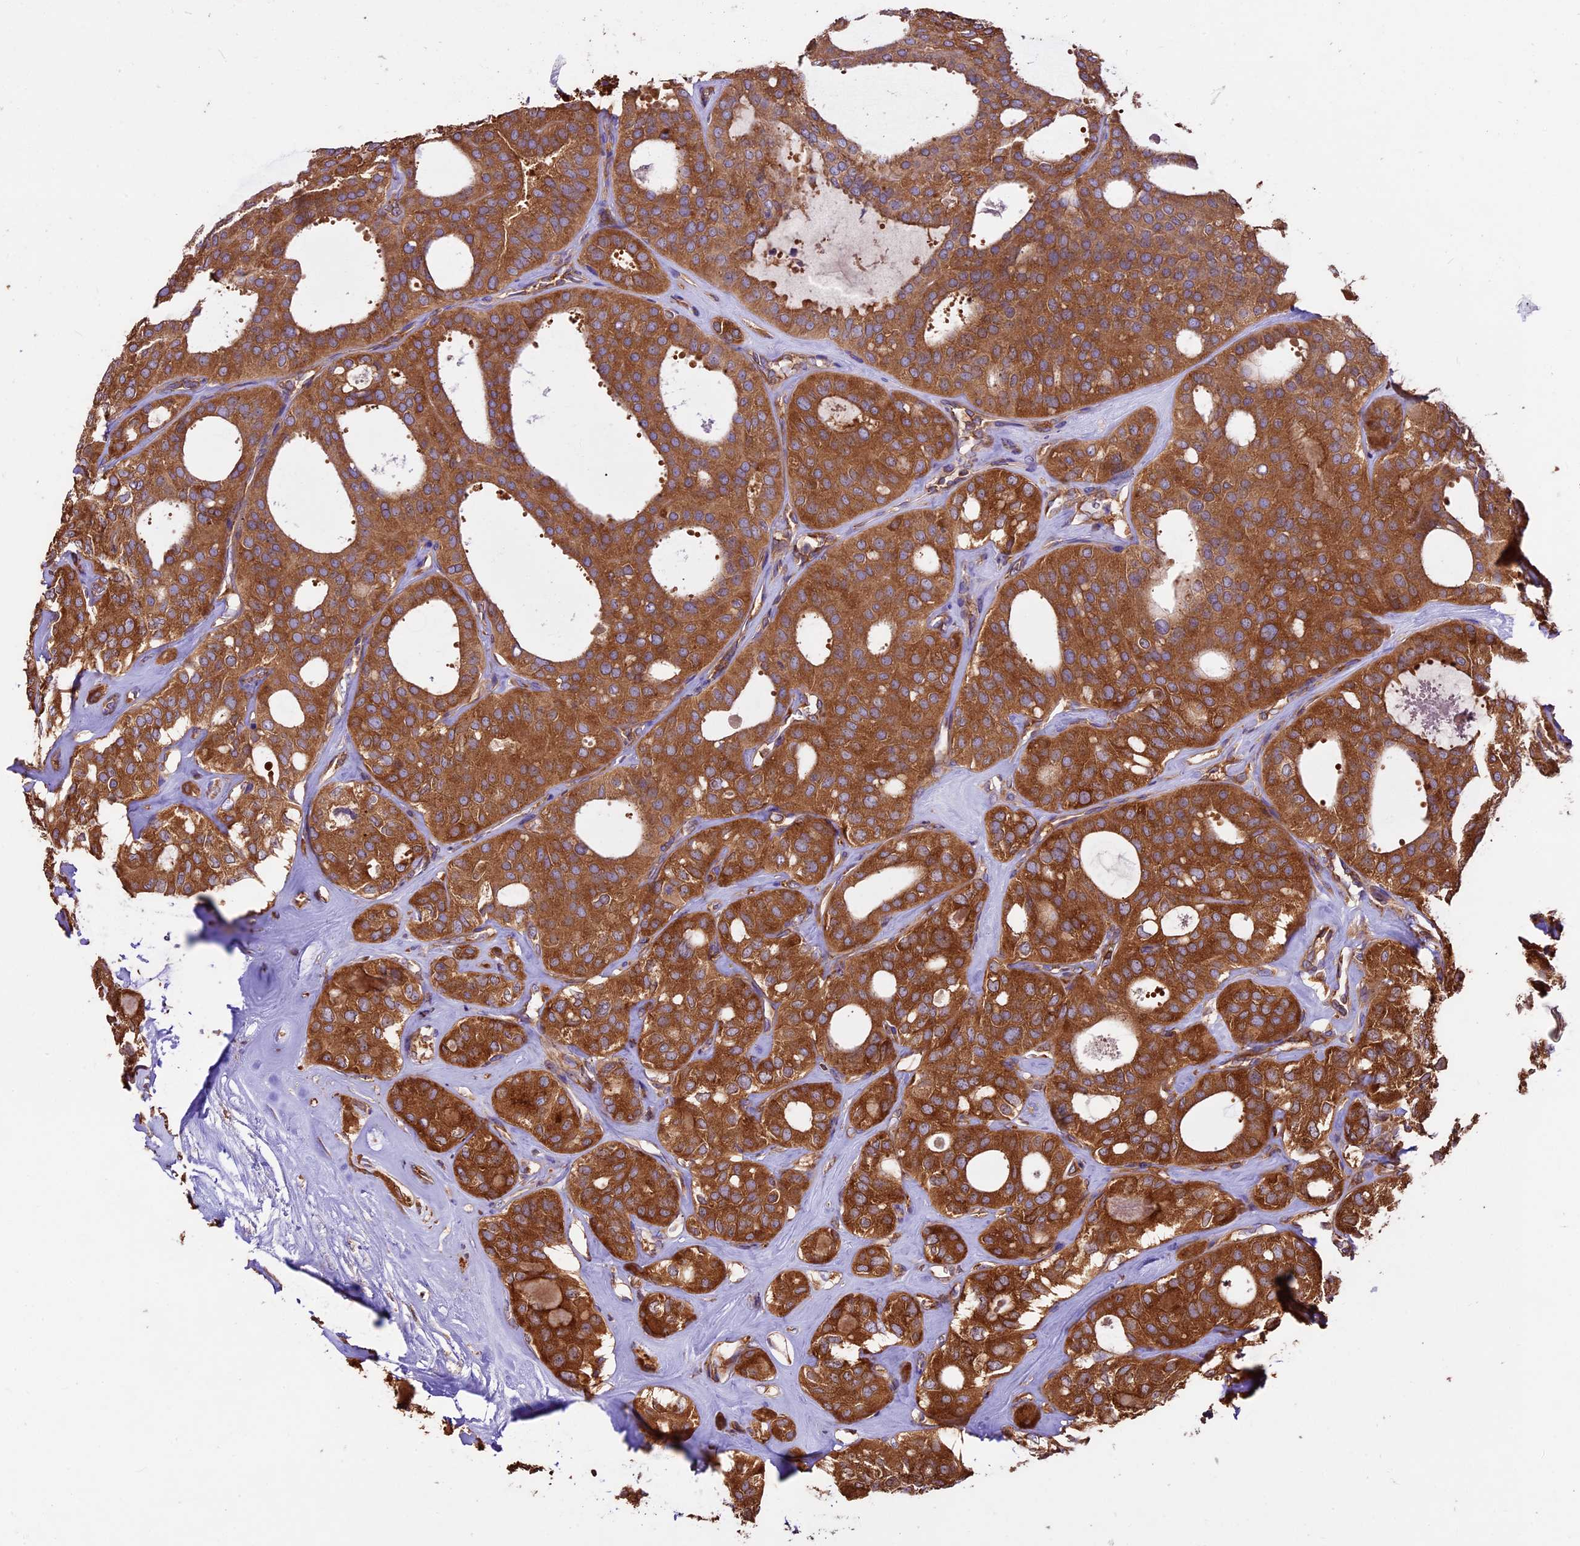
{"staining": {"intensity": "strong", "quantity": ">75%", "location": "cytoplasmic/membranous"}, "tissue": "thyroid cancer", "cell_type": "Tumor cells", "image_type": "cancer", "snomed": [{"axis": "morphology", "description": "Follicular adenoma carcinoma, NOS"}, {"axis": "topography", "description": "Thyroid gland"}], "caption": "Protein staining exhibits strong cytoplasmic/membranous positivity in approximately >75% of tumor cells in follicular adenoma carcinoma (thyroid). Using DAB (3,3'-diaminobenzidine) (brown) and hematoxylin (blue) stains, captured at high magnification using brightfield microscopy.", "gene": "KARS1", "patient": {"sex": "male", "age": 75}}